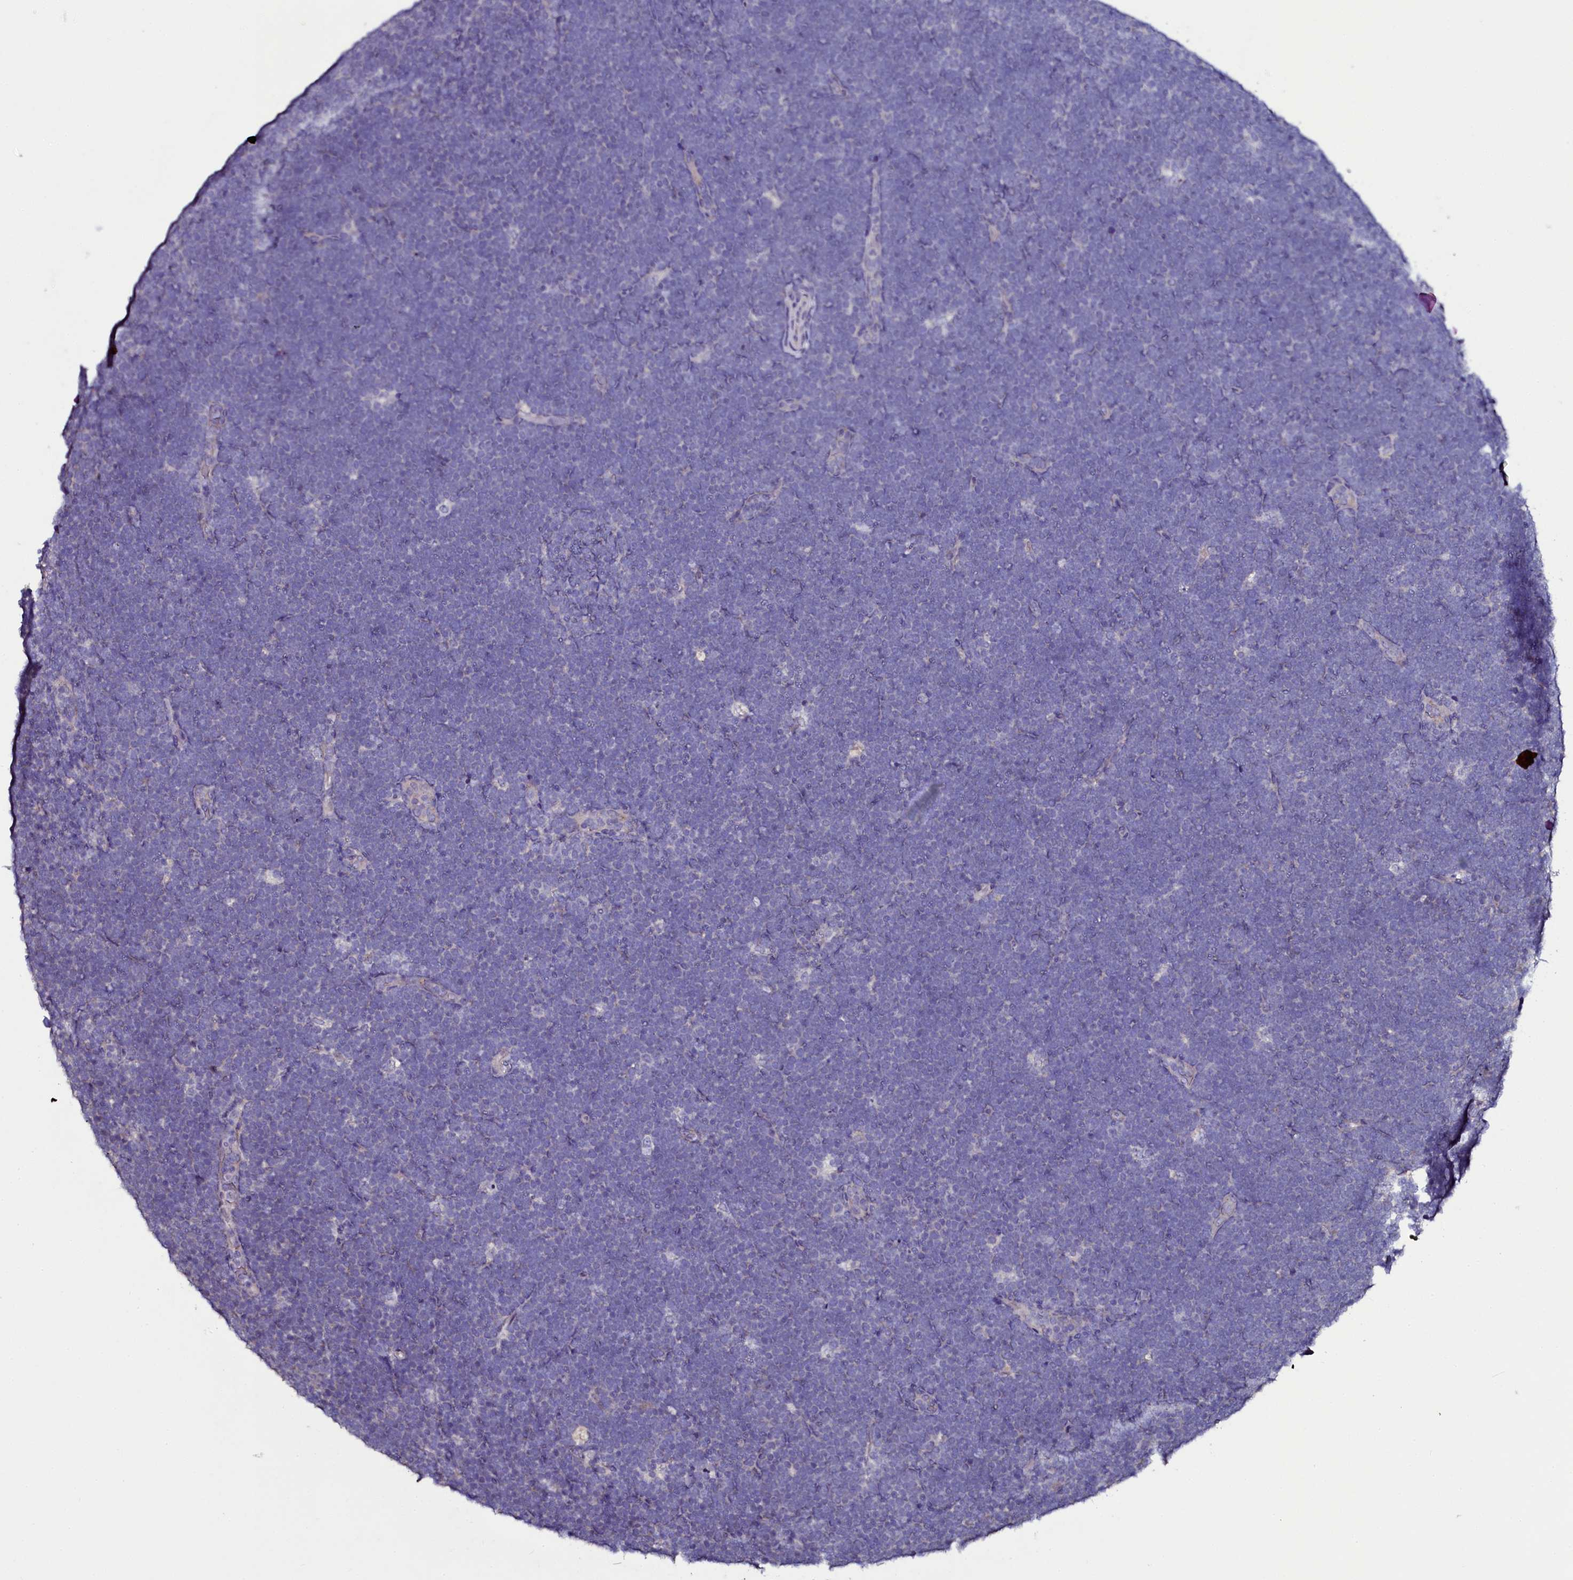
{"staining": {"intensity": "negative", "quantity": "none", "location": "none"}, "tissue": "lymphoma", "cell_type": "Tumor cells", "image_type": "cancer", "snomed": [{"axis": "morphology", "description": "Malignant lymphoma, non-Hodgkin's type, High grade"}, {"axis": "topography", "description": "Lymph node"}], "caption": "Micrograph shows no protein staining in tumor cells of high-grade malignant lymphoma, non-Hodgkin's type tissue.", "gene": "USPL1", "patient": {"sex": "male", "age": 13}}